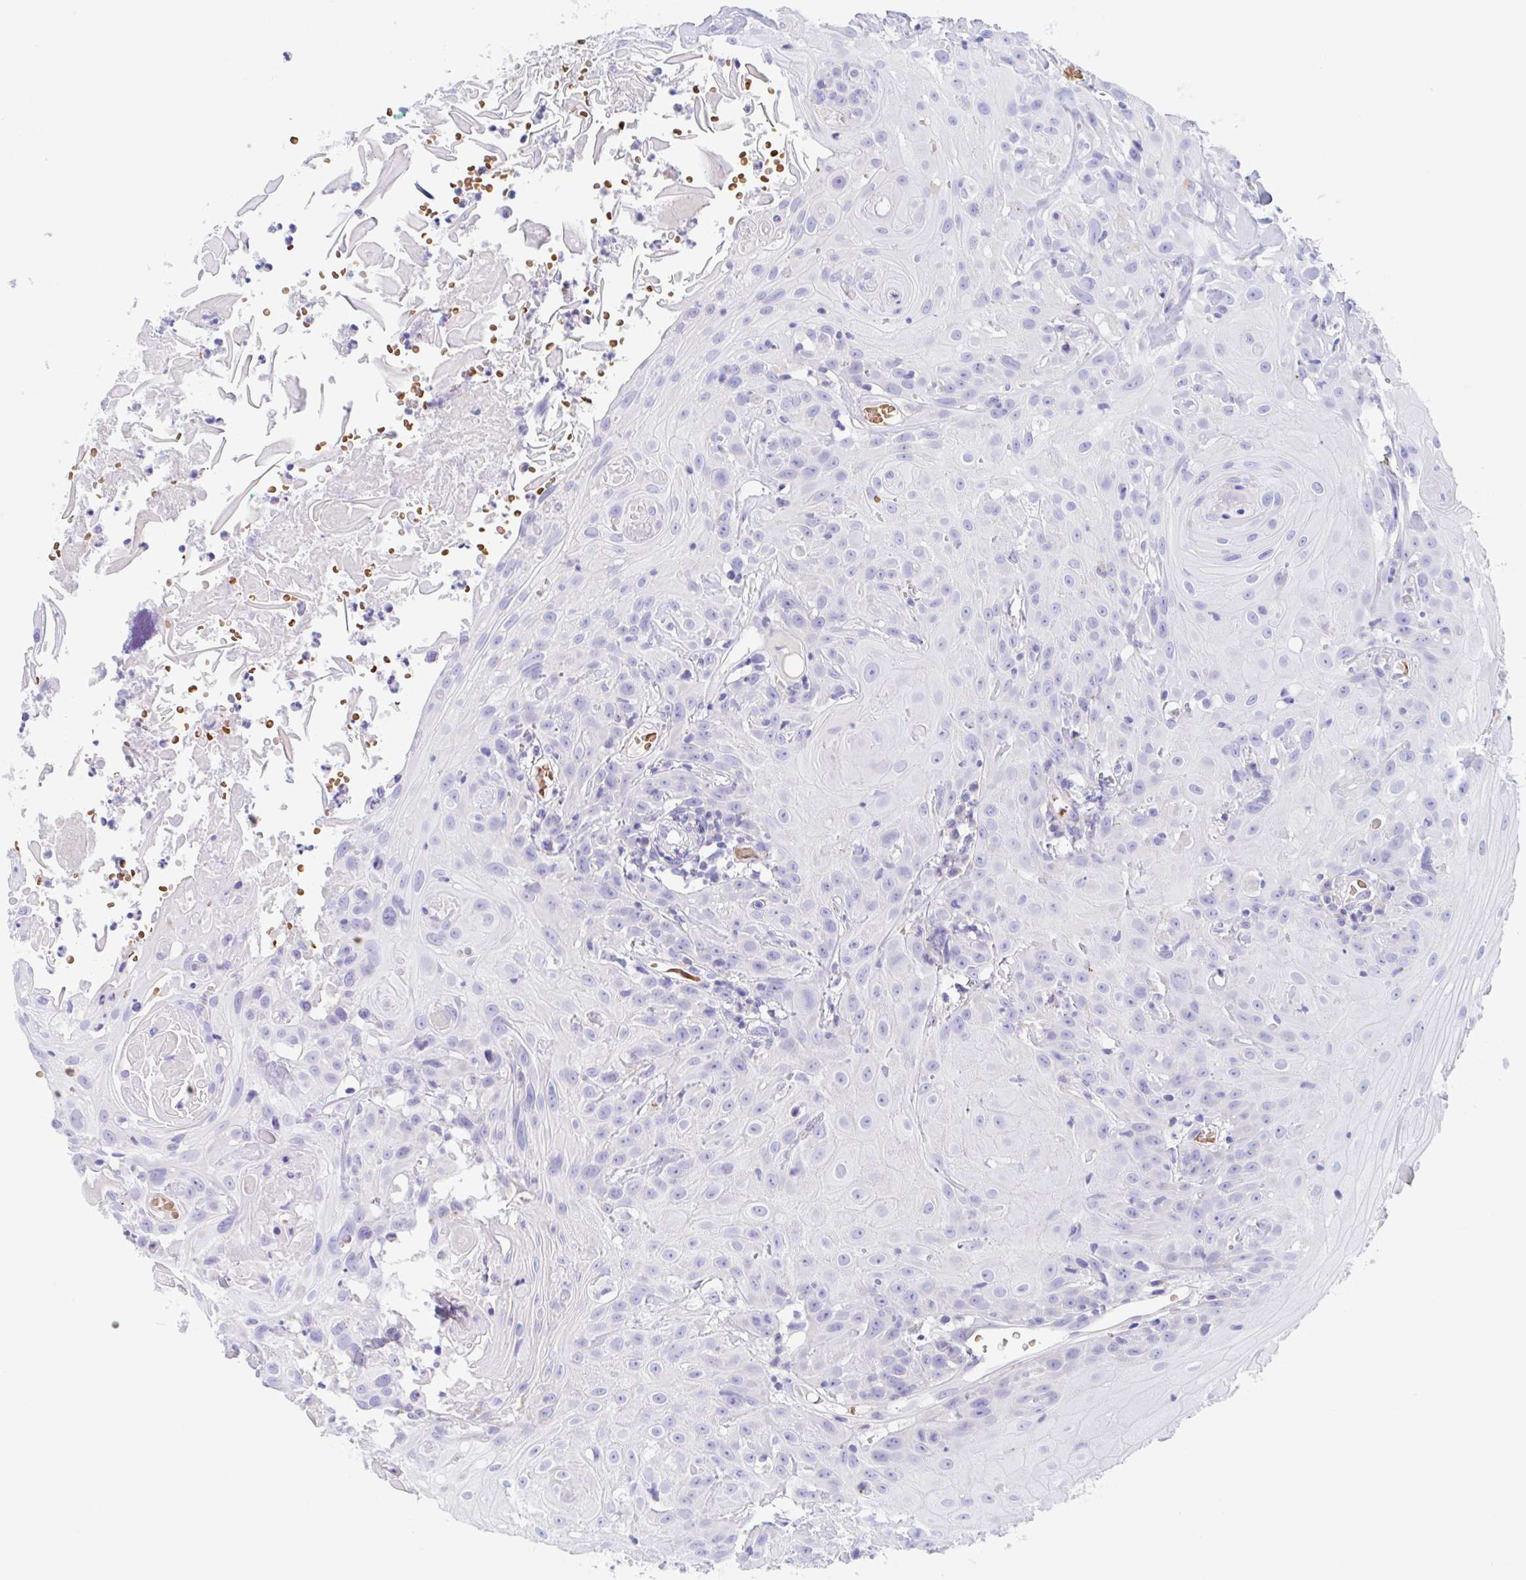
{"staining": {"intensity": "negative", "quantity": "none", "location": "none"}, "tissue": "head and neck cancer", "cell_type": "Tumor cells", "image_type": "cancer", "snomed": [{"axis": "morphology", "description": "Squamous cell carcinoma, NOS"}, {"axis": "topography", "description": "Skin"}, {"axis": "topography", "description": "Head-Neck"}], "caption": "High magnification brightfield microscopy of squamous cell carcinoma (head and neck) stained with DAB (3,3'-diaminobenzidine) (brown) and counterstained with hematoxylin (blue): tumor cells show no significant expression.", "gene": "ANKRD9", "patient": {"sex": "male", "age": 80}}